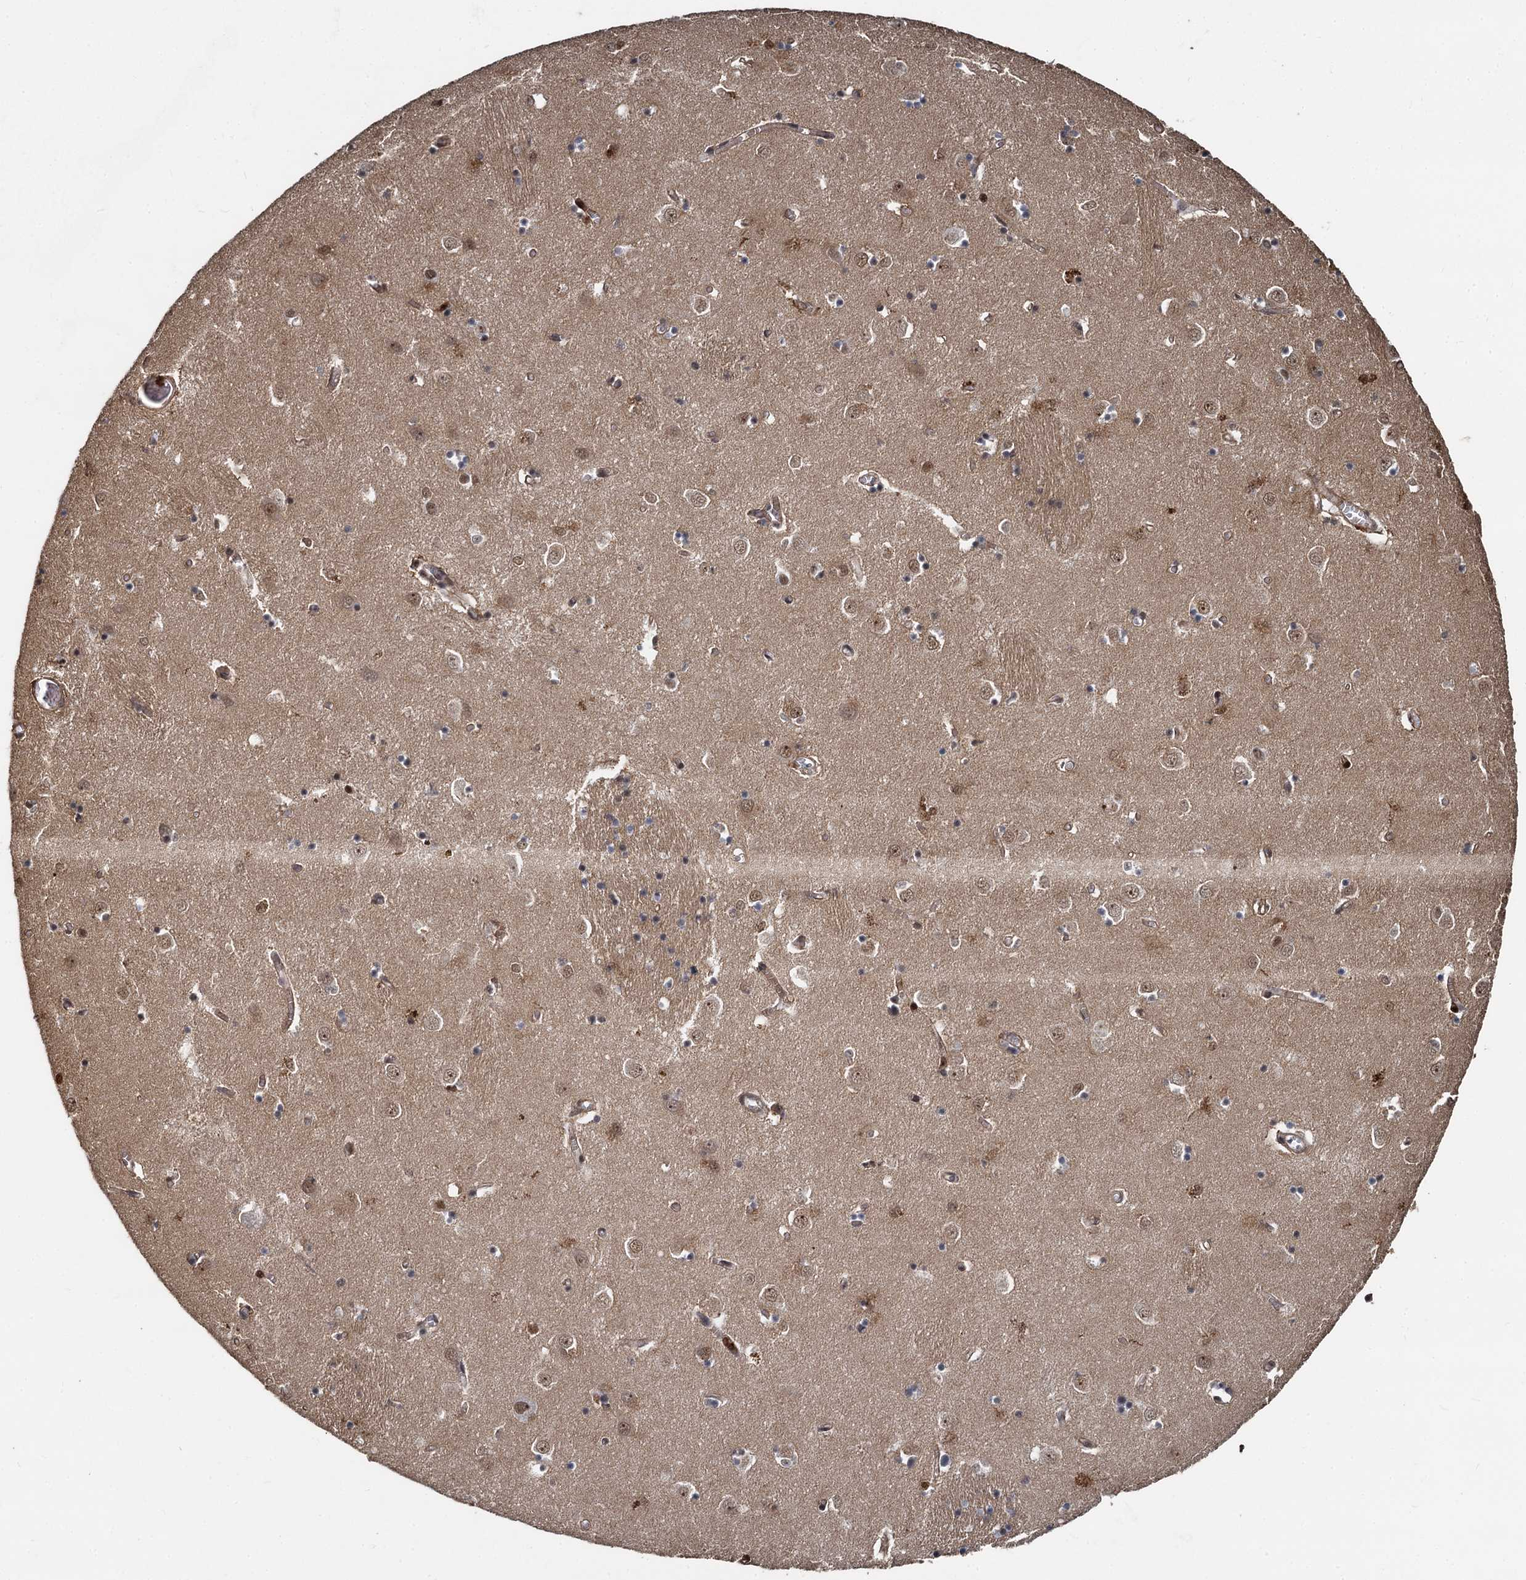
{"staining": {"intensity": "moderate", "quantity": "25%-75%", "location": "nuclear"}, "tissue": "caudate", "cell_type": "Glial cells", "image_type": "normal", "snomed": [{"axis": "morphology", "description": "Normal tissue, NOS"}, {"axis": "topography", "description": "Lateral ventricle wall"}], "caption": "Human caudate stained with a brown dye reveals moderate nuclear positive expression in approximately 25%-75% of glial cells.", "gene": "ANKRD49", "patient": {"sex": "male", "age": 70}}